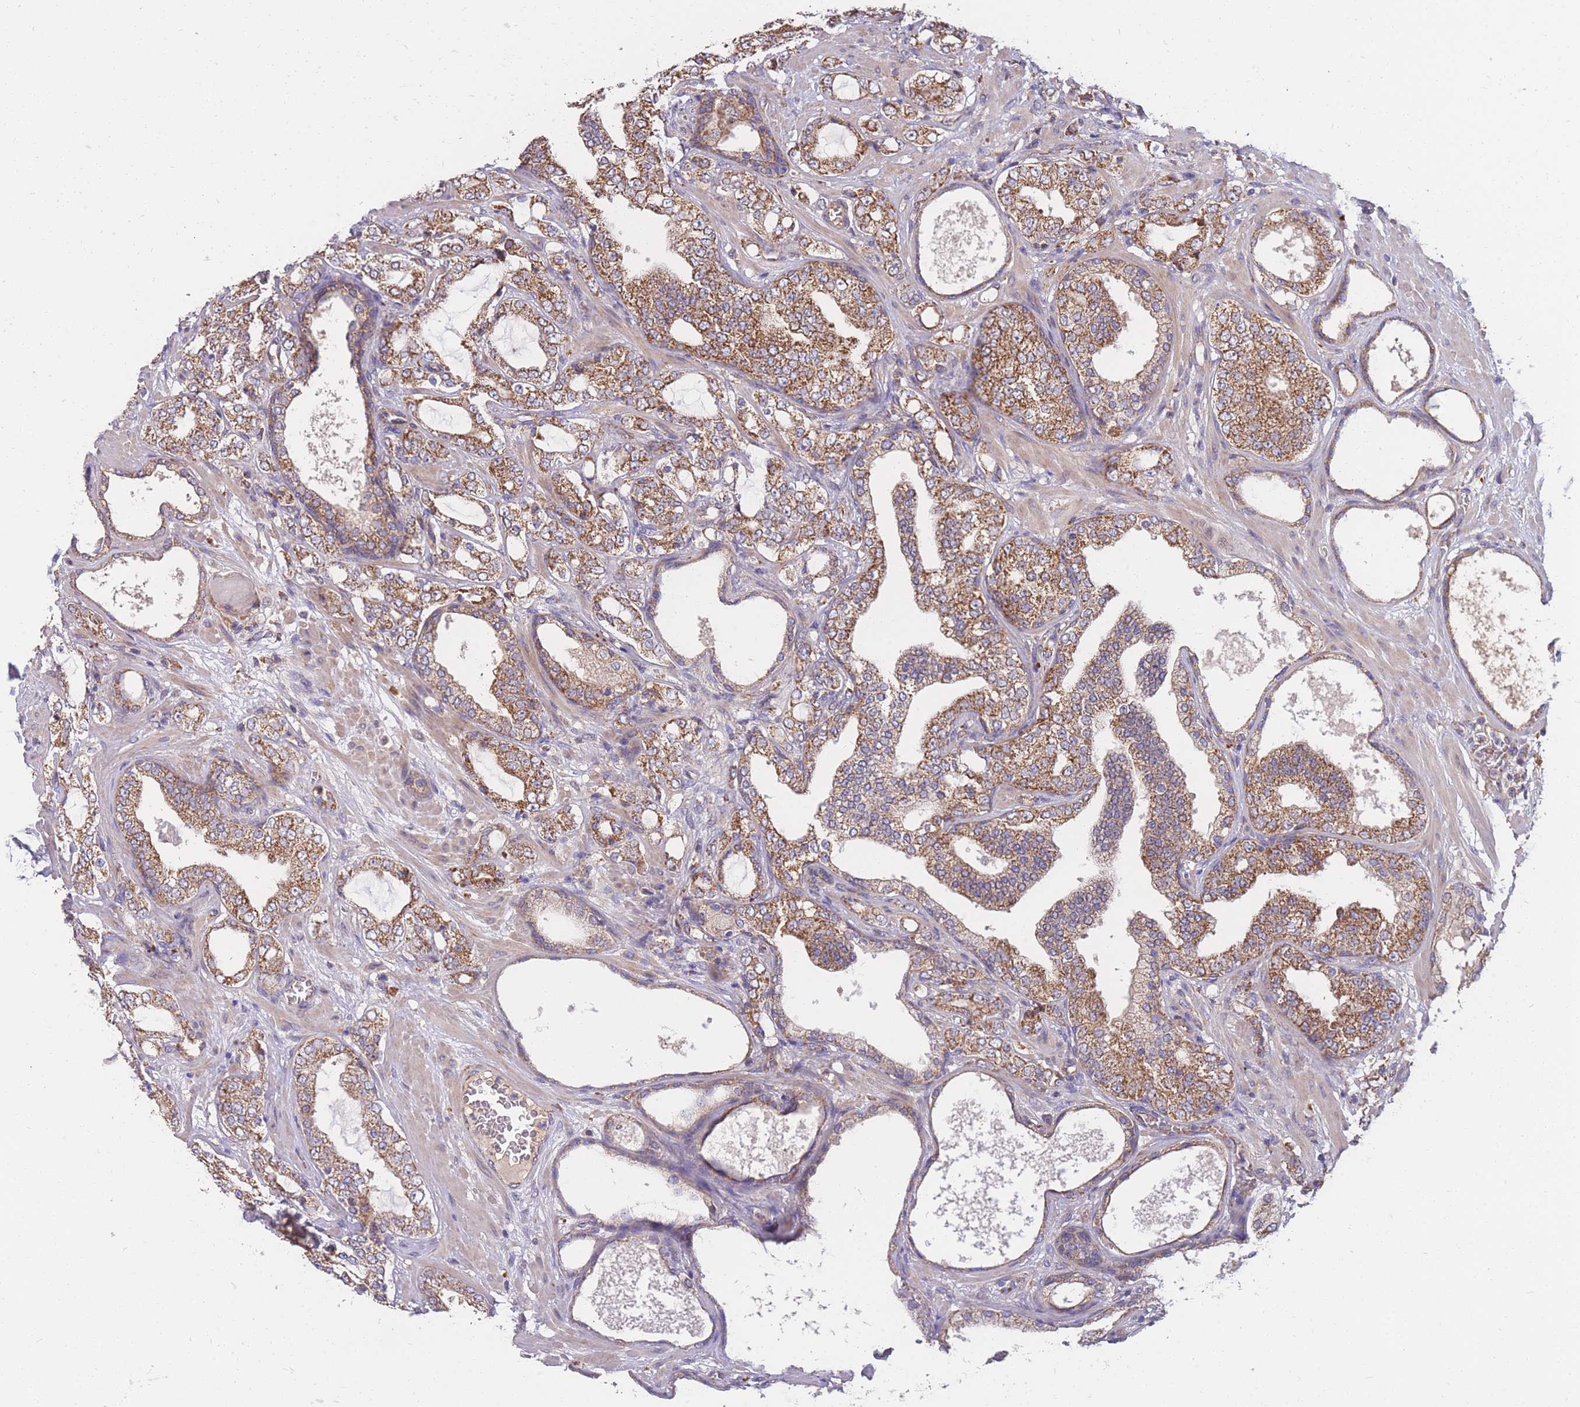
{"staining": {"intensity": "moderate", "quantity": ">75%", "location": "cytoplasmic/membranous"}, "tissue": "prostate cancer", "cell_type": "Tumor cells", "image_type": "cancer", "snomed": [{"axis": "morphology", "description": "Adenocarcinoma, High grade"}, {"axis": "topography", "description": "Prostate"}], "caption": "Protein staining of prostate cancer (high-grade adenocarcinoma) tissue exhibits moderate cytoplasmic/membranous staining in about >75% of tumor cells. Immunohistochemistry (ihc) stains the protein of interest in brown and the nuclei are stained blue.", "gene": "PTPMT1", "patient": {"sex": "male", "age": 64}}